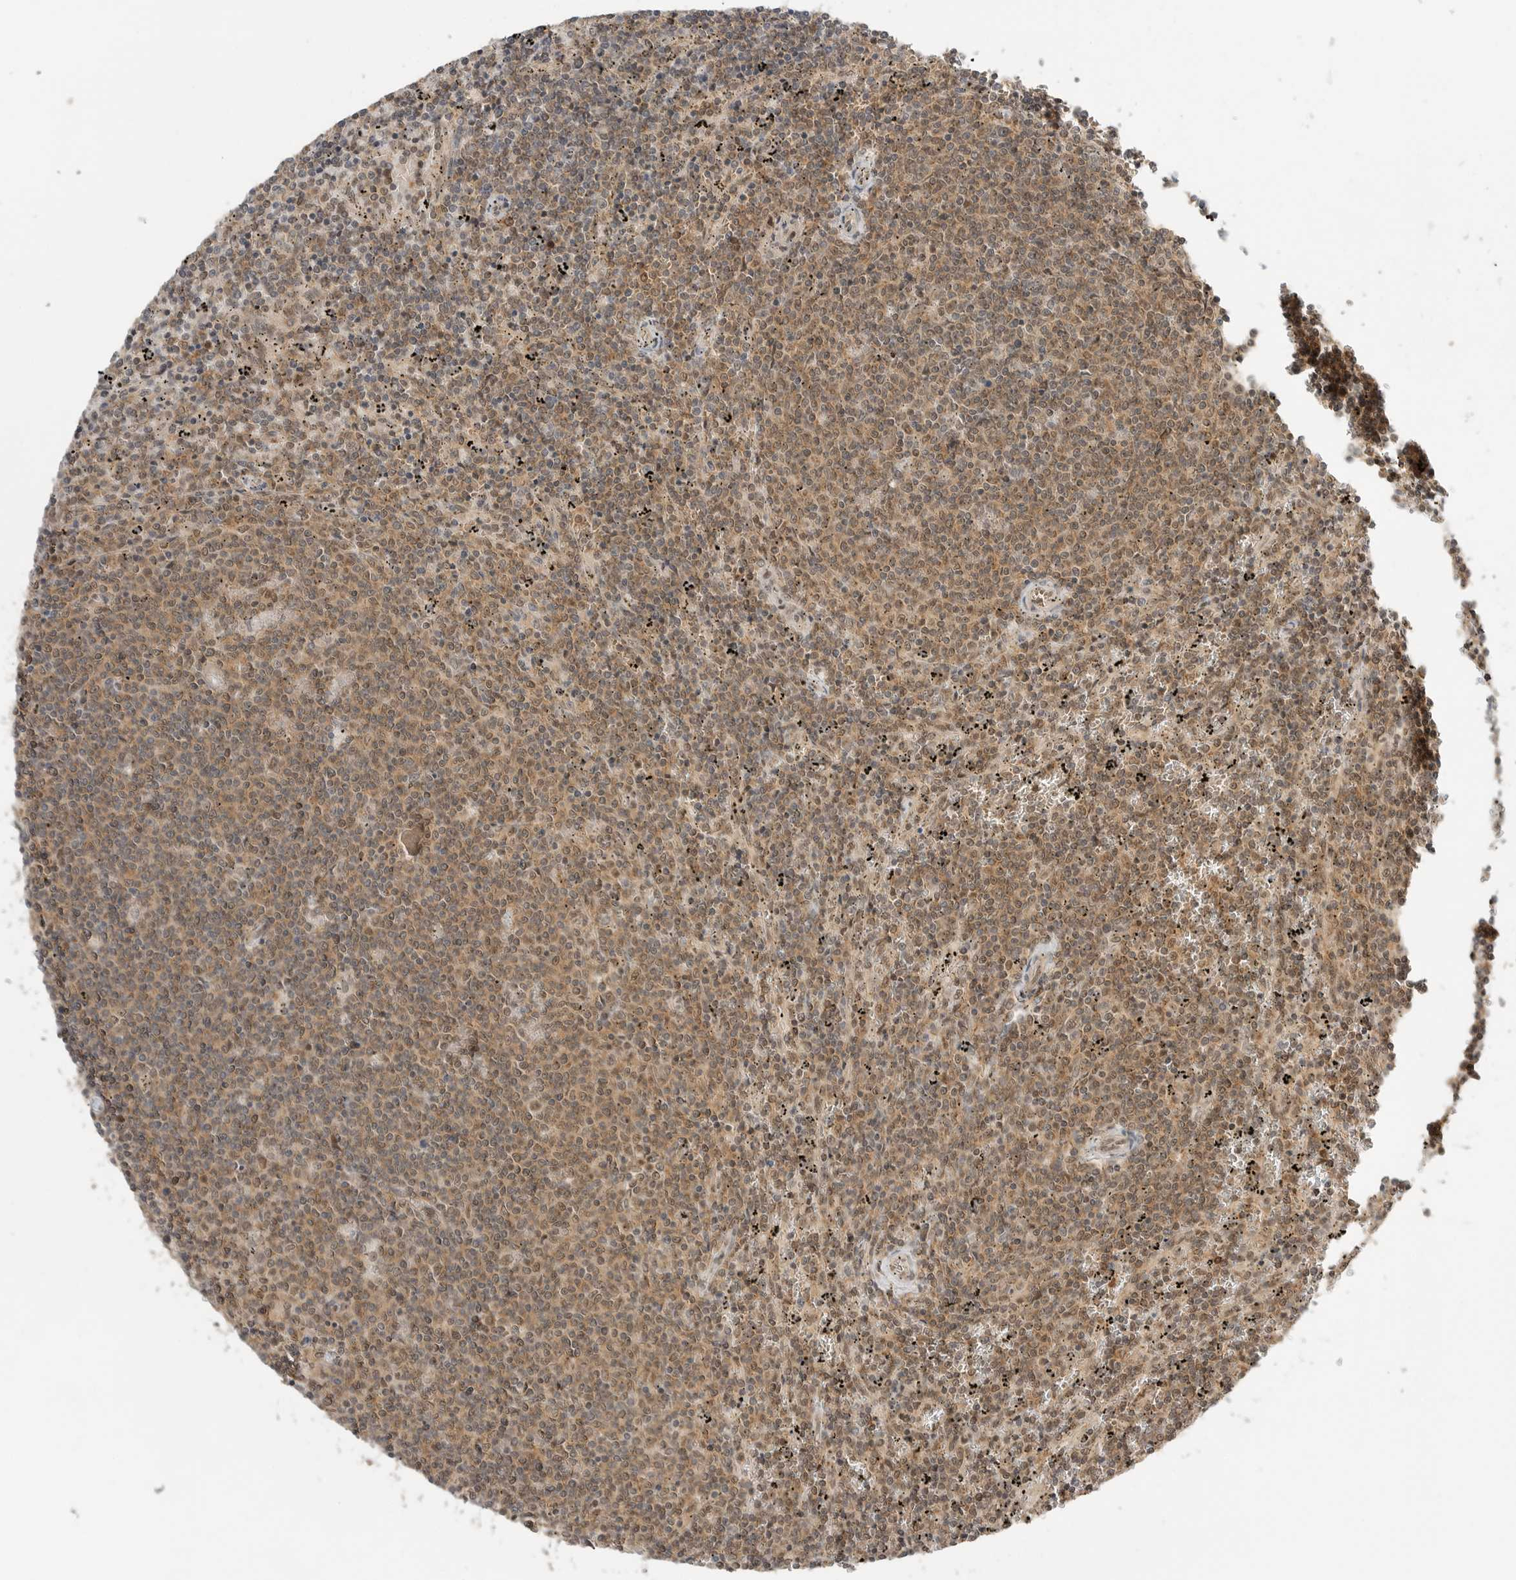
{"staining": {"intensity": "weak", "quantity": ">75%", "location": "cytoplasmic/membranous"}, "tissue": "lymphoma", "cell_type": "Tumor cells", "image_type": "cancer", "snomed": [{"axis": "morphology", "description": "Malignant lymphoma, non-Hodgkin's type, Low grade"}, {"axis": "topography", "description": "Spleen"}], "caption": "Malignant lymphoma, non-Hodgkin's type (low-grade) stained with immunohistochemistry (IHC) displays weak cytoplasmic/membranous staining in about >75% of tumor cells.", "gene": "ALKAL1", "patient": {"sex": "female", "age": 50}}